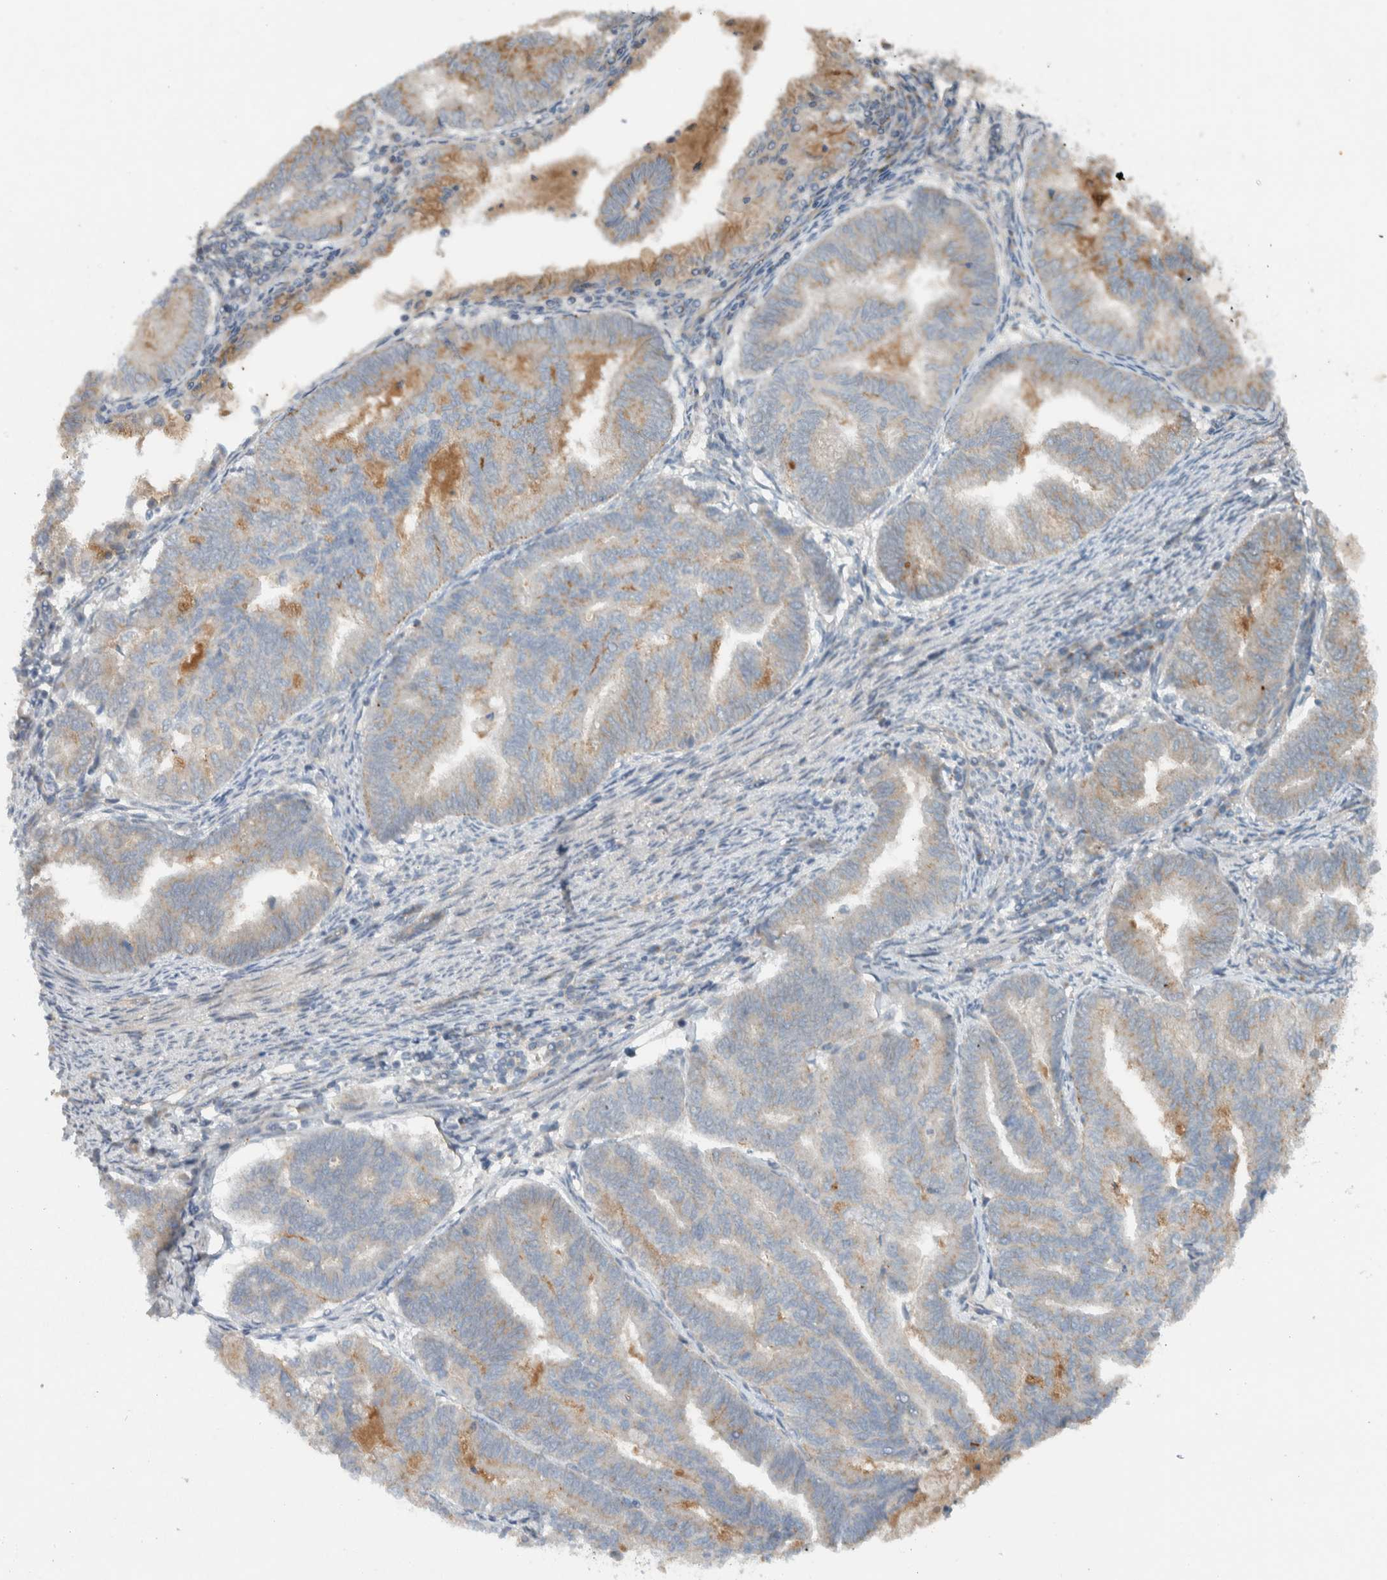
{"staining": {"intensity": "weak", "quantity": "<25%", "location": "cytoplasmic/membranous"}, "tissue": "endometrial cancer", "cell_type": "Tumor cells", "image_type": "cancer", "snomed": [{"axis": "morphology", "description": "Adenocarcinoma, NOS"}, {"axis": "topography", "description": "Endometrium"}], "caption": "The immunohistochemistry histopathology image has no significant staining in tumor cells of adenocarcinoma (endometrial) tissue. Nuclei are stained in blue.", "gene": "KLHL6", "patient": {"sex": "female", "age": 79}}